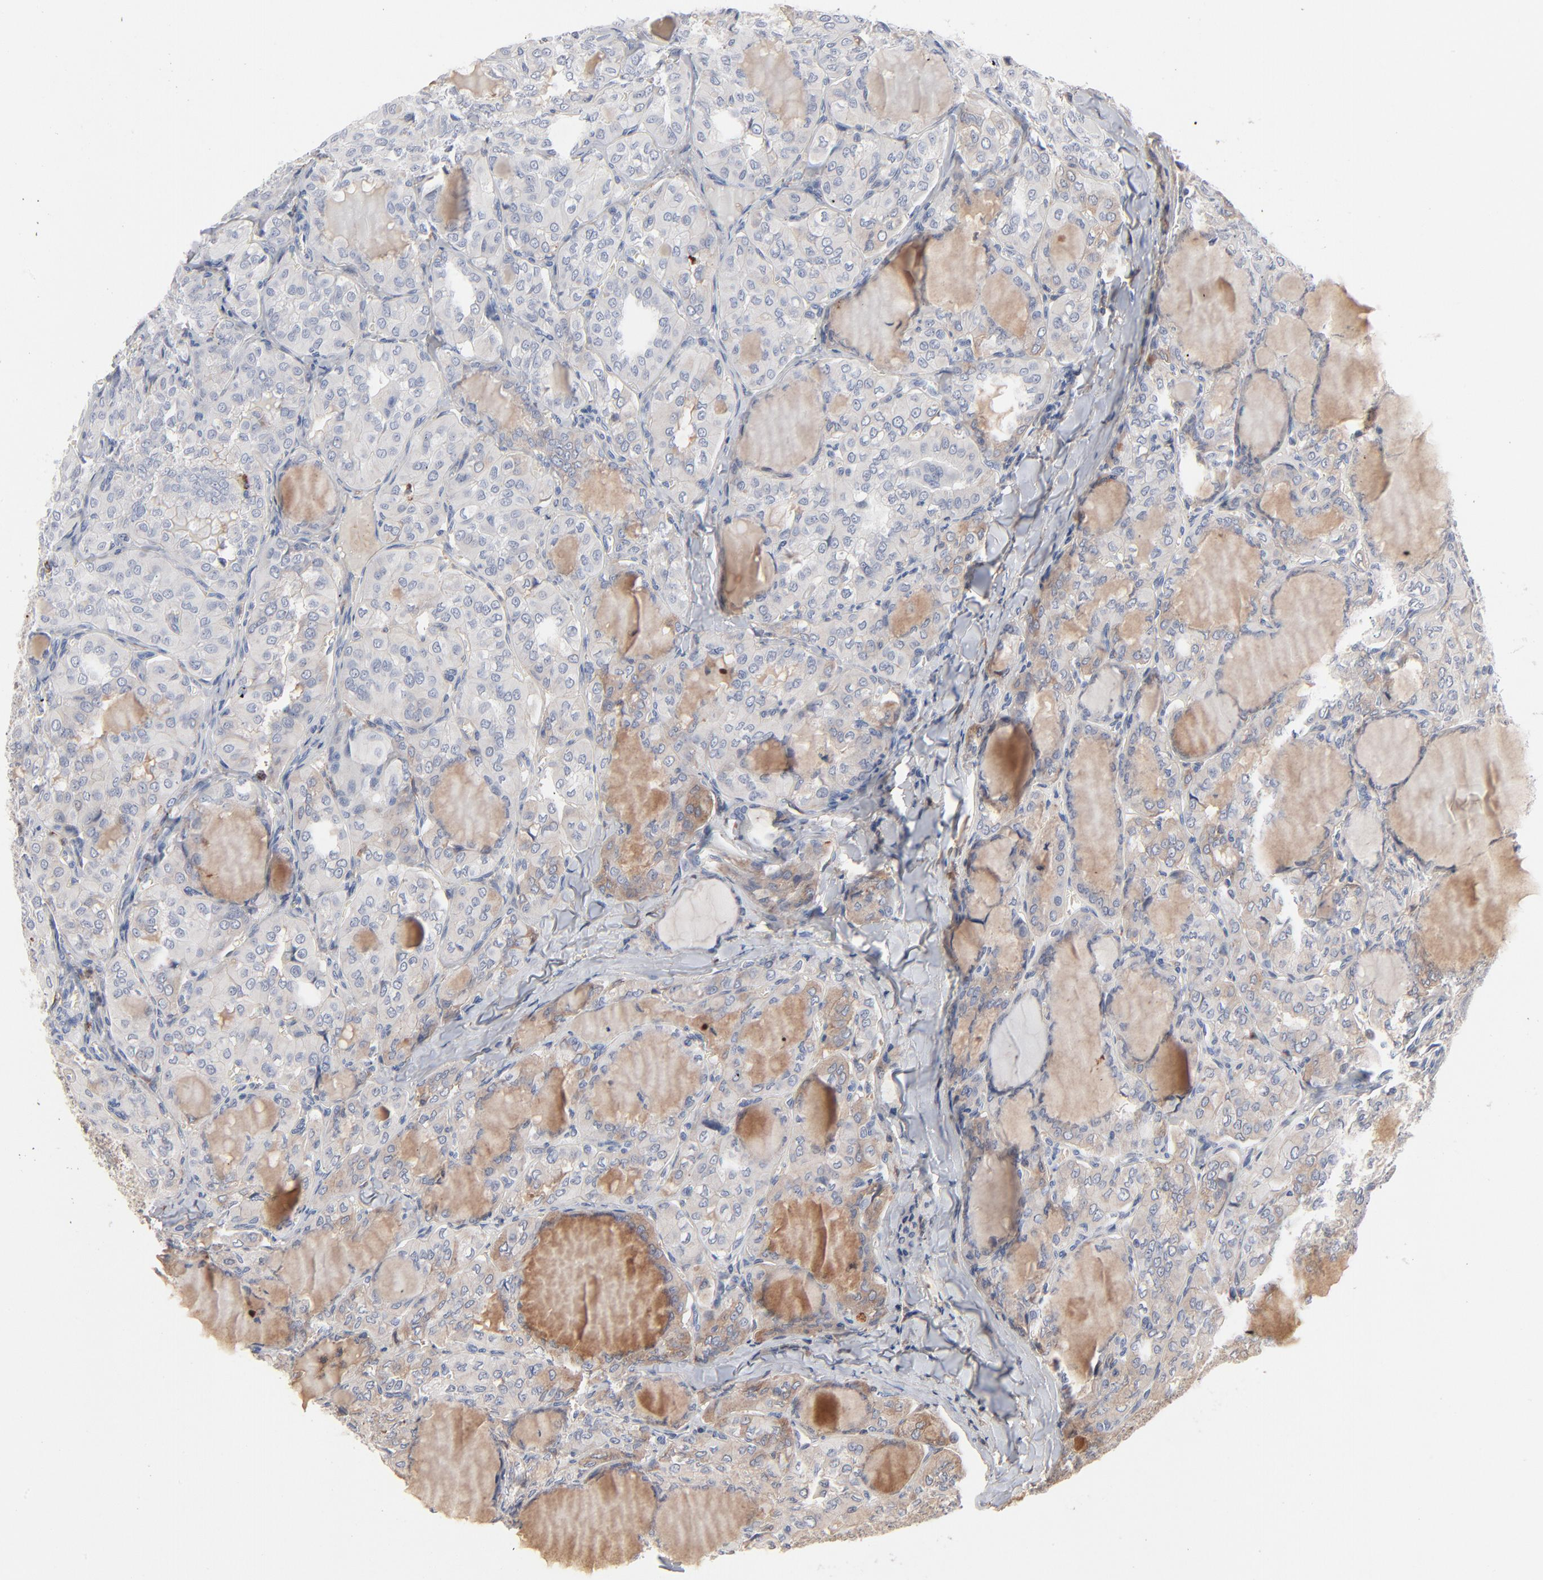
{"staining": {"intensity": "negative", "quantity": "none", "location": "none"}, "tissue": "thyroid cancer", "cell_type": "Tumor cells", "image_type": "cancer", "snomed": [{"axis": "morphology", "description": "Papillary adenocarcinoma, NOS"}, {"axis": "topography", "description": "Thyroid gland"}], "caption": "Tumor cells are negative for protein expression in human papillary adenocarcinoma (thyroid).", "gene": "SERPINA4", "patient": {"sex": "male", "age": 20}}